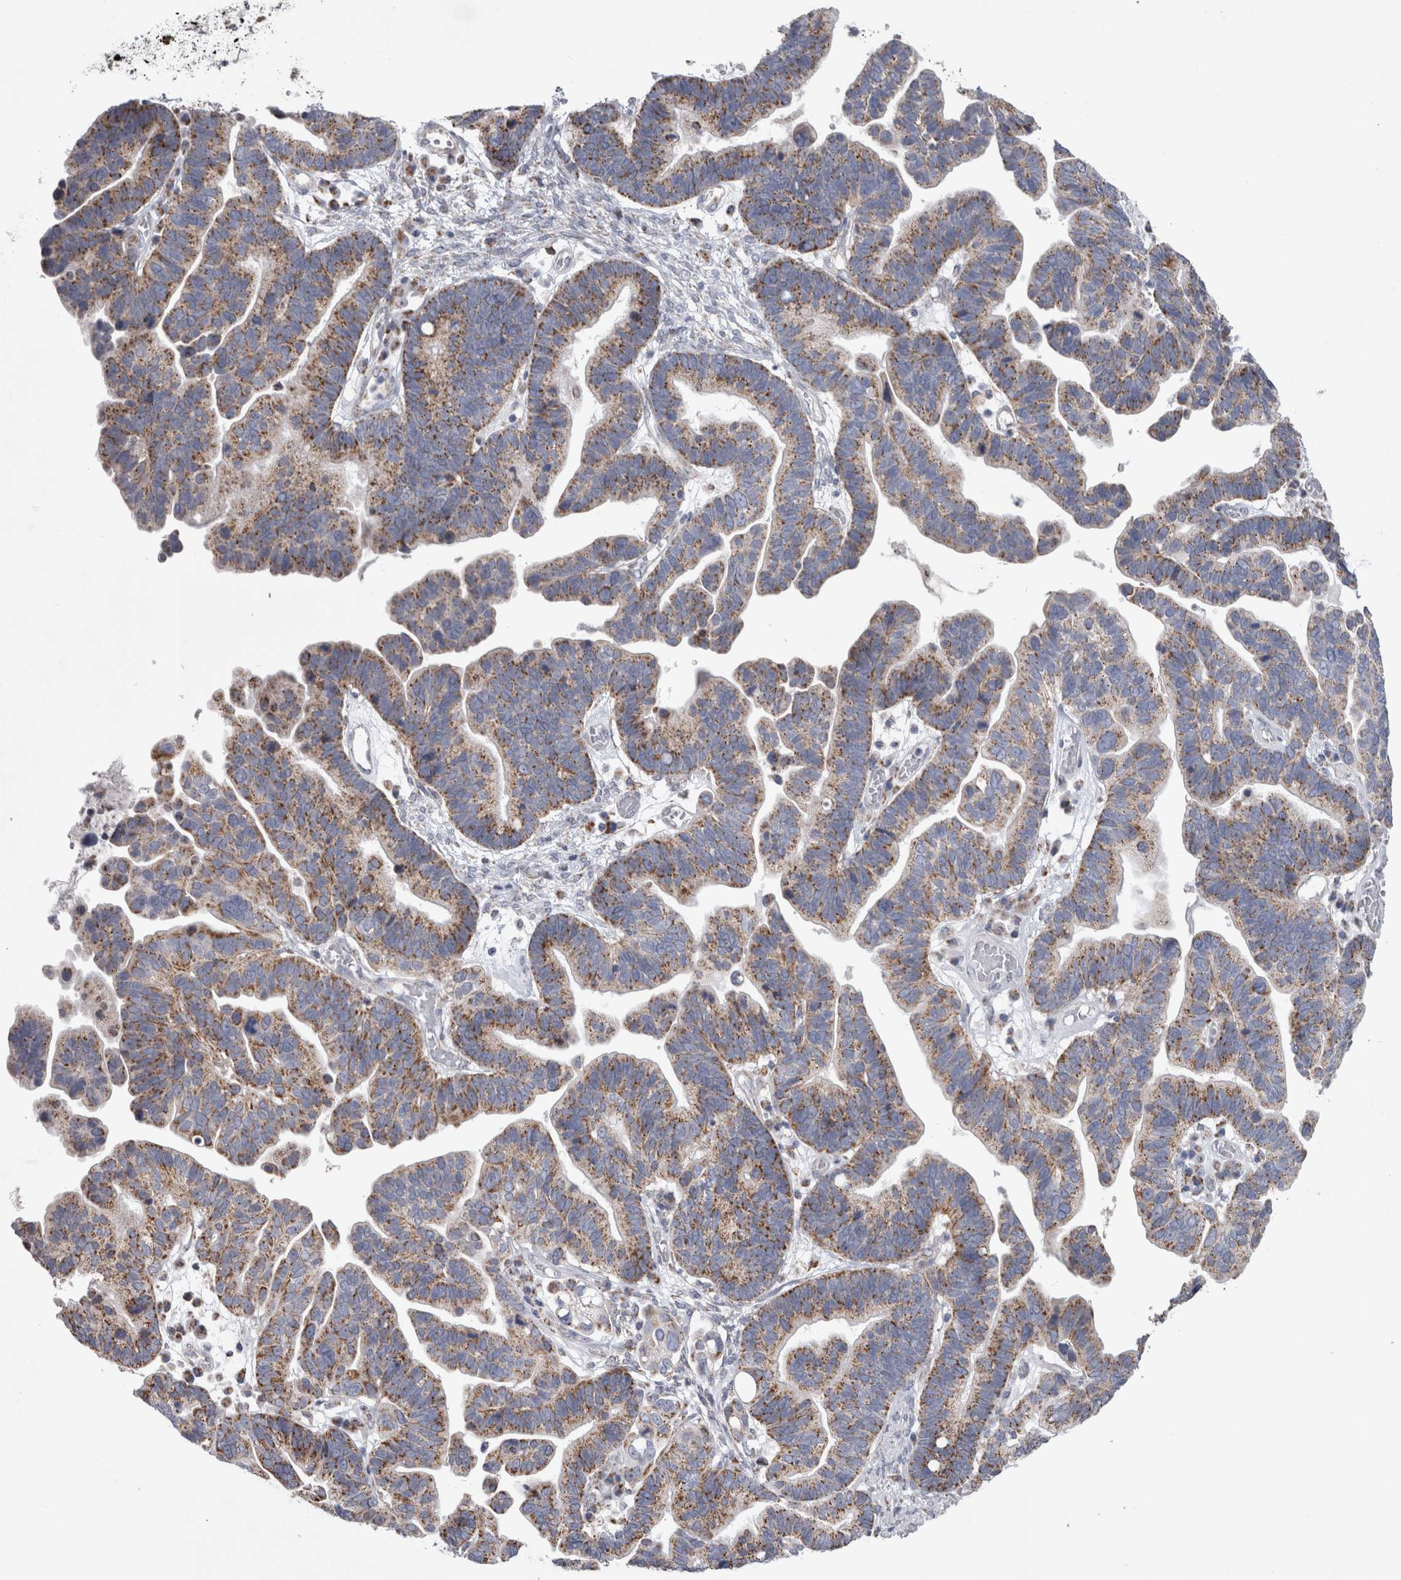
{"staining": {"intensity": "moderate", "quantity": "25%-75%", "location": "cytoplasmic/membranous"}, "tissue": "ovarian cancer", "cell_type": "Tumor cells", "image_type": "cancer", "snomed": [{"axis": "morphology", "description": "Cystadenocarcinoma, serous, NOS"}, {"axis": "topography", "description": "Ovary"}], "caption": "Human ovarian cancer stained with a protein marker demonstrates moderate staining in tumor cells.", "gene": "HDHD3", "patient": {"sex": "female", "age": 56}}